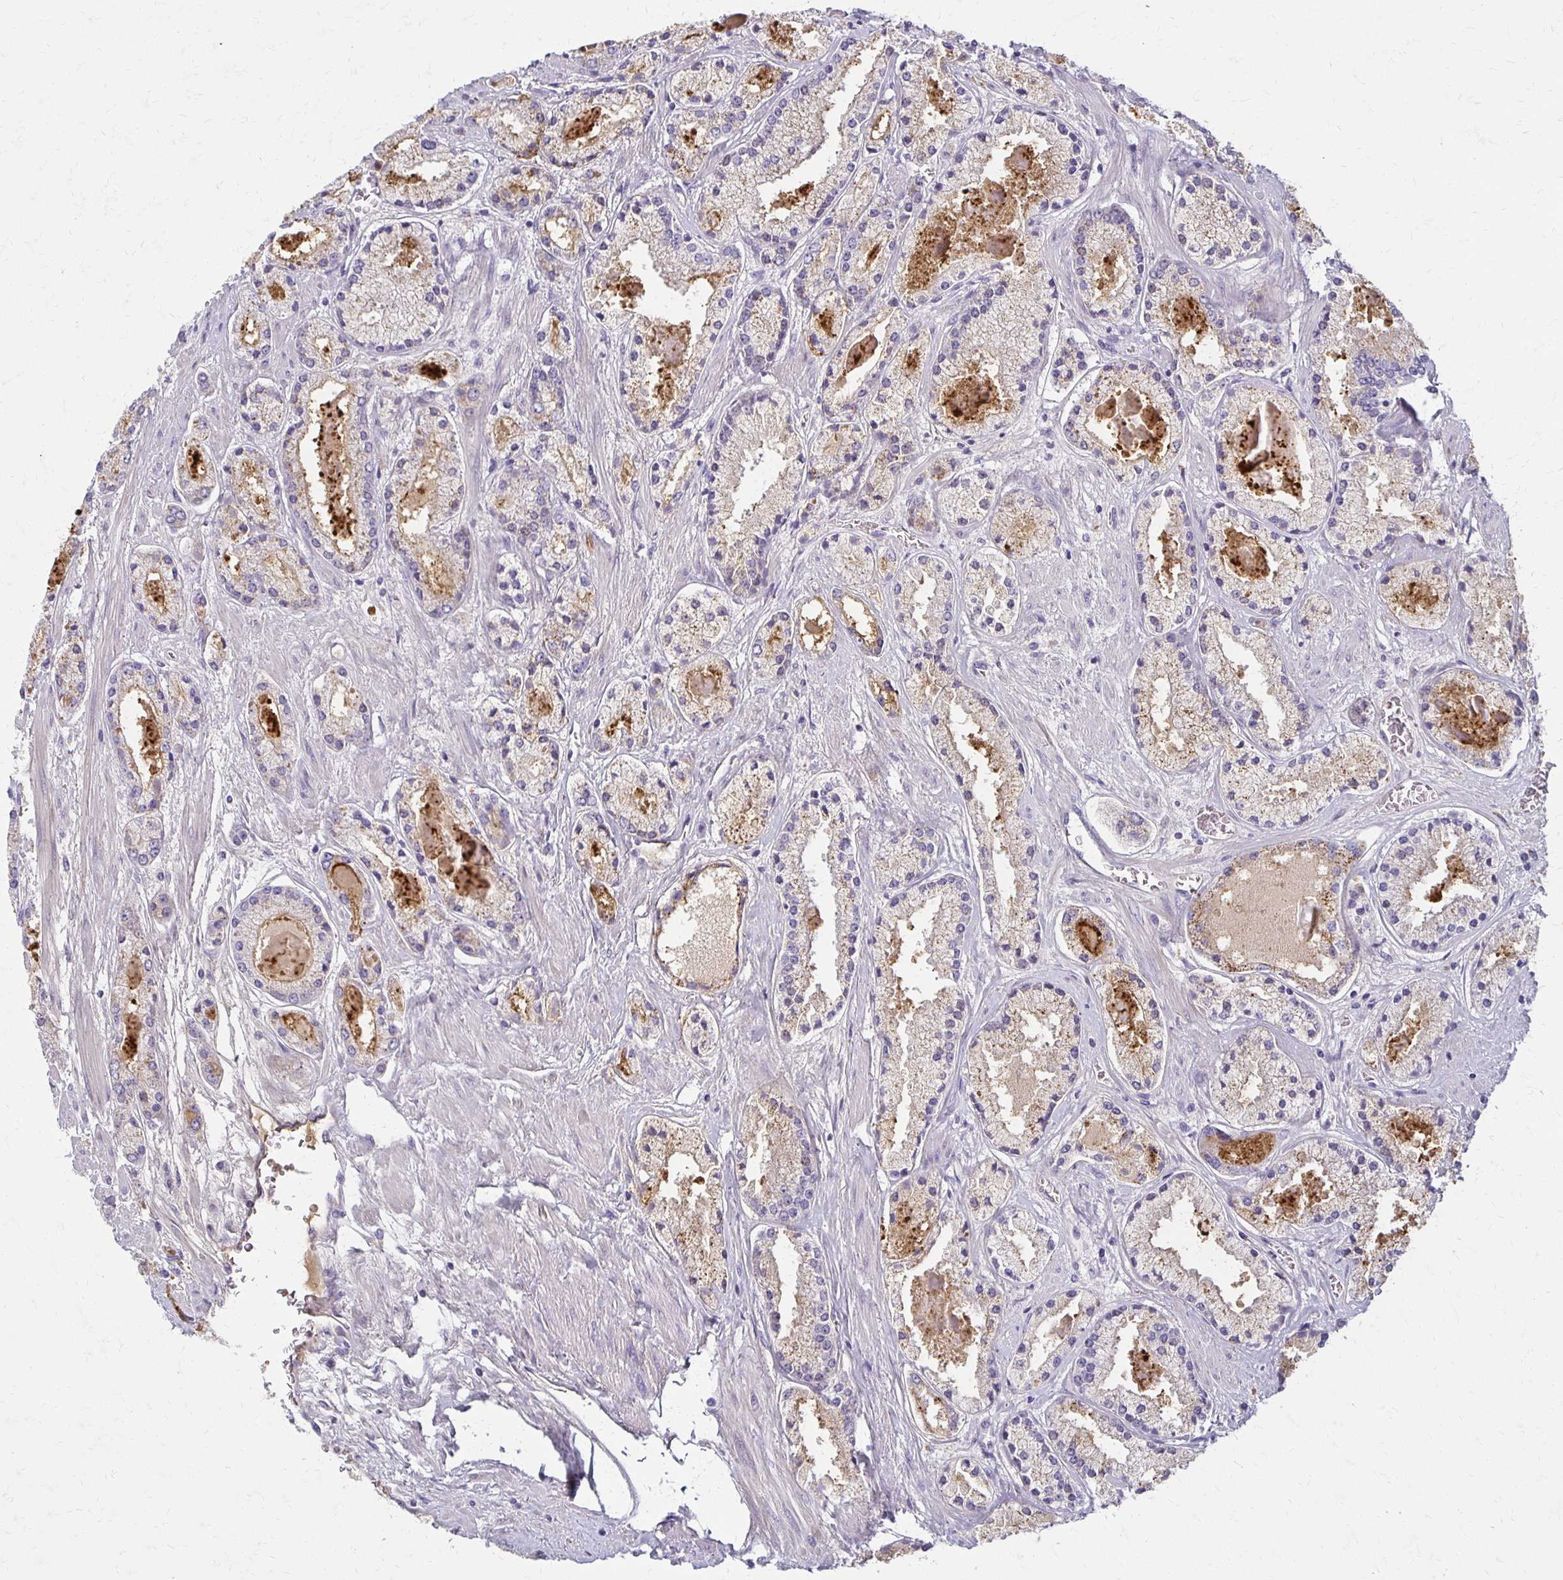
{"staining": {"intensity": "moderate", "quantity": "<25%", "location": "cytoplasmic/membranous"}, "tissue": "prostate cancer", "cell_type": "Tumor cells", "image_type": "cancer", "snomed": [{"axis": "morphology", "description": "Adenocarcinoma, High grade"}, {"axis": "topography", "description": "Prostate"}], "caption": "High-power microscopy captured an immunohistochemistry (IHC) histopathology image of prostate high-grade adenocarcinoma, revealing moderate cytoplasmic/membranous staining in about <25% of tumor cells.", "gene": "BBS12", "patient": {"sex": "male", "age": 67}}